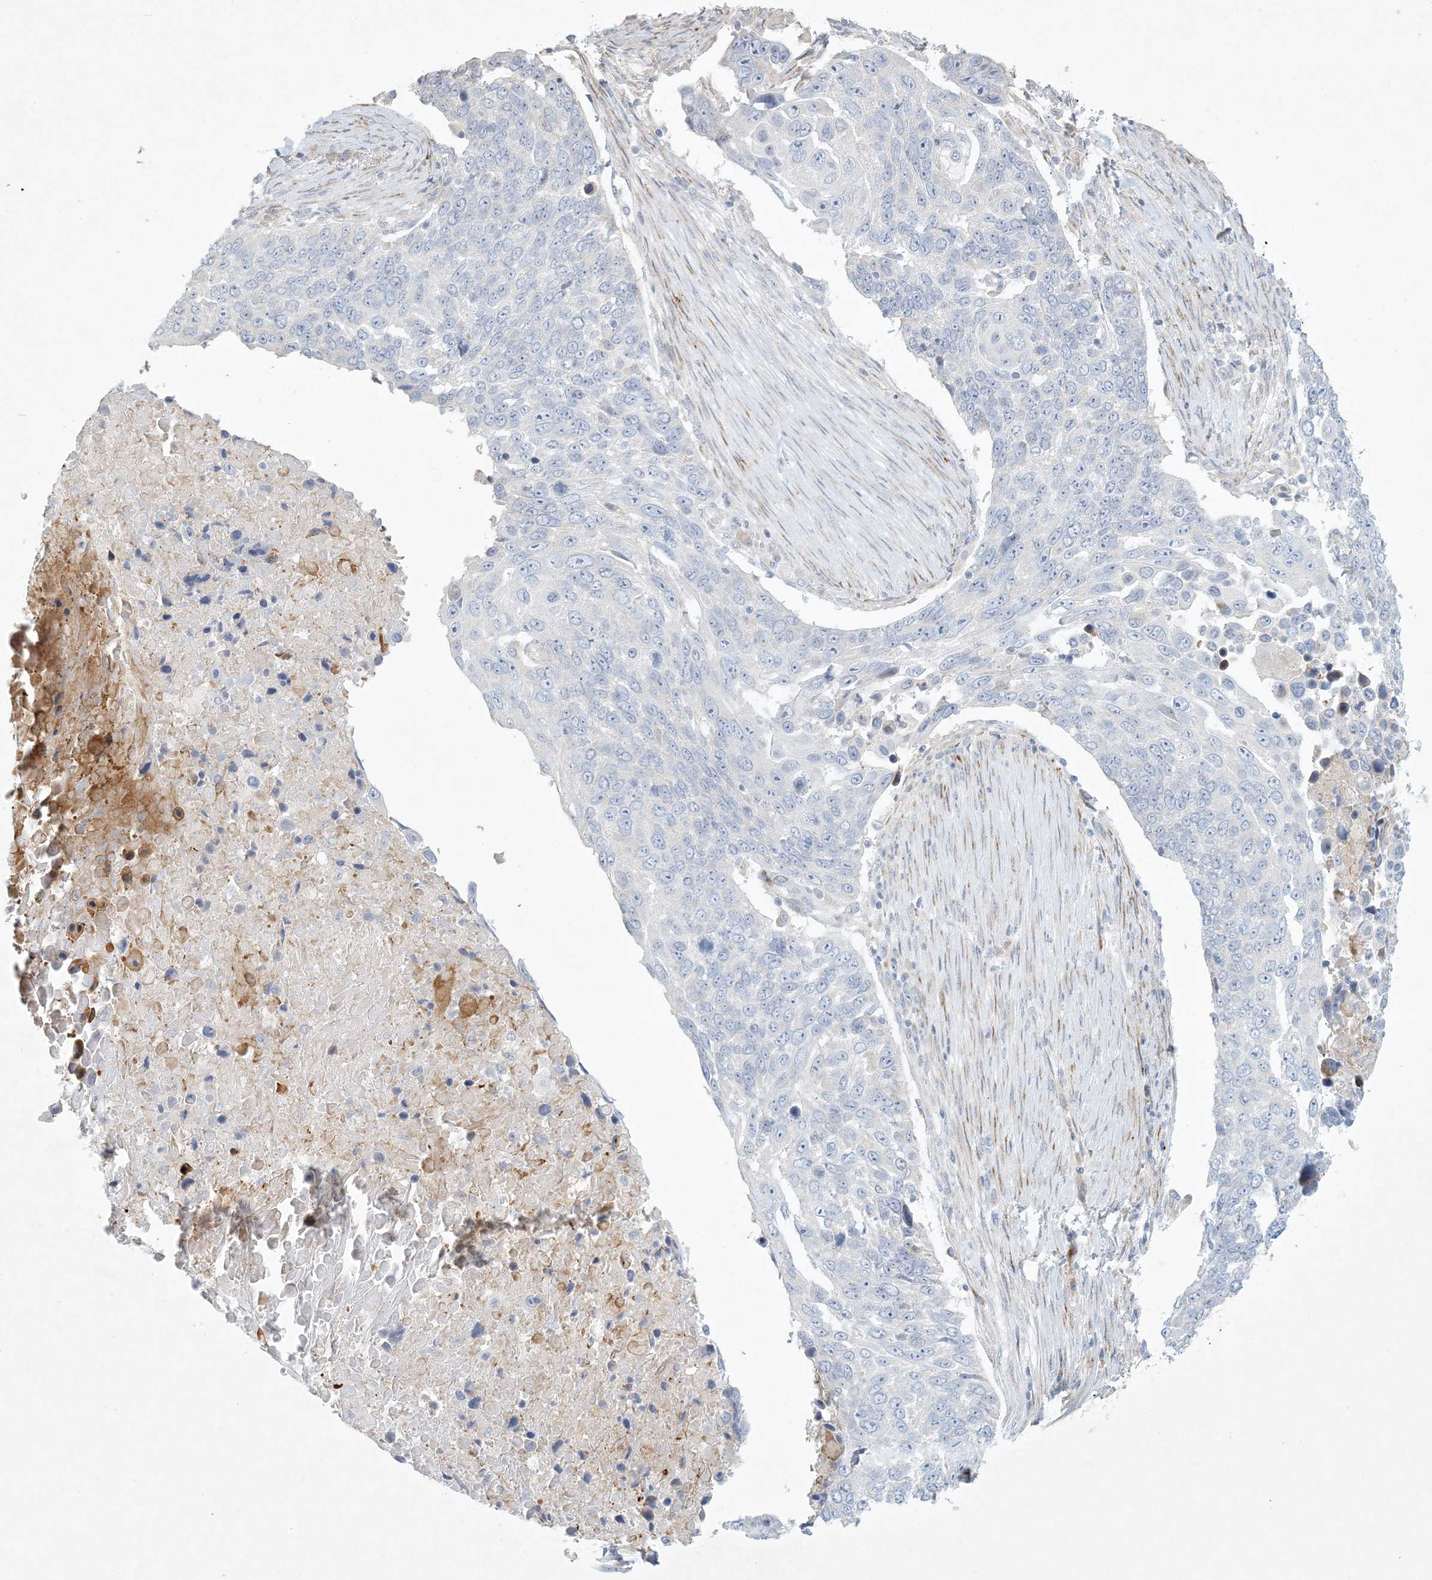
{"staining": {"intensity": "negative", "quantity": "none", "location": "none"}, "tissue": "lung cancer", "cell_type": "Tumor cells", "image_type": "cancer", "snomed": [{"axis": "morphology", "description": "Squamous cell carcinoma, NOS"}, {"axis": "topography", "description": "Lung"}], "caption": "Protein analysis of lung squamous cell carcinoma shows no significant staining in tumor cells.", "gene": "ZNF385D", "patient": {"sex": "male", "age": 66}}